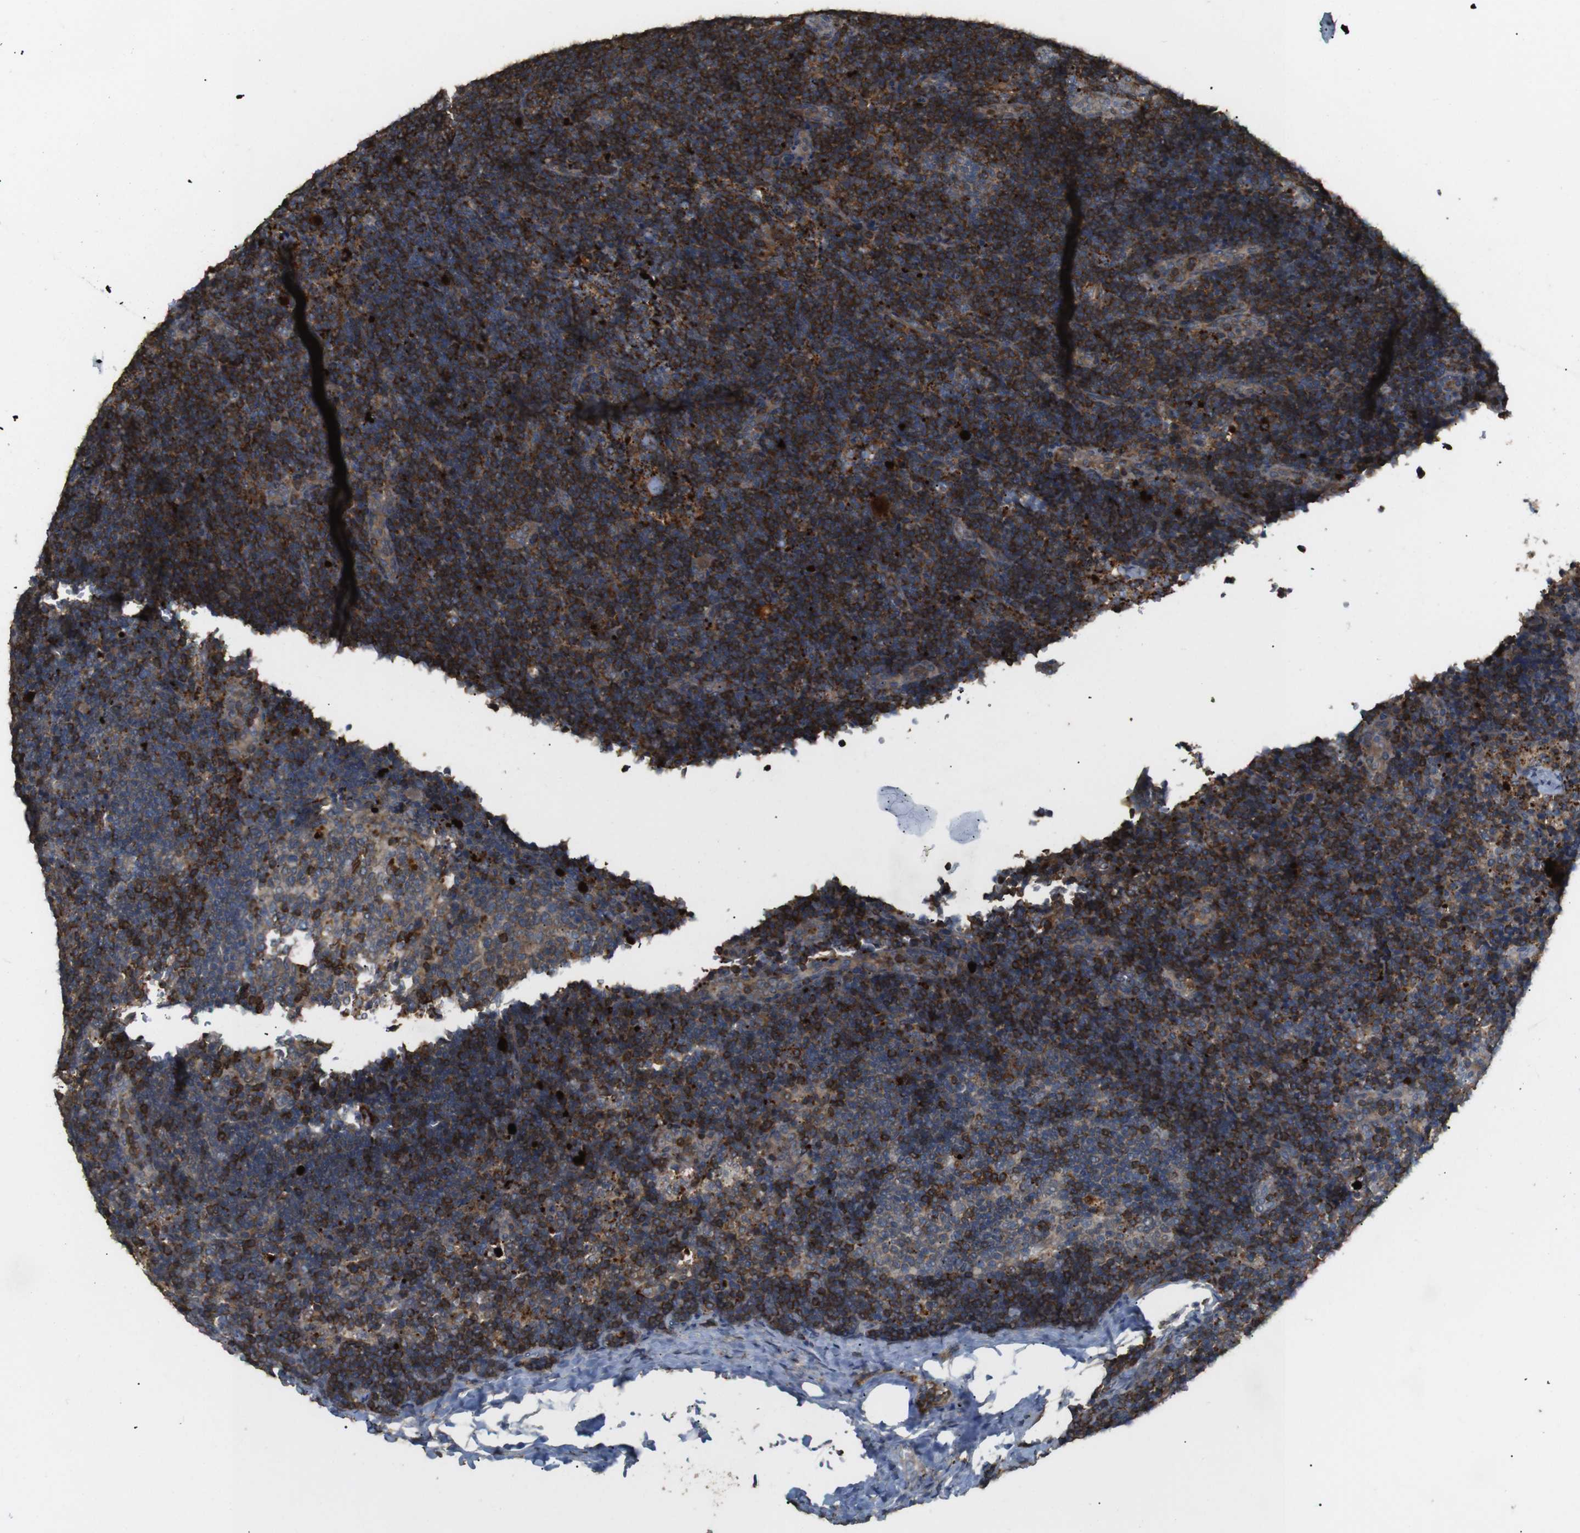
{"staining": {"intensity": "strong", "quantity": "<25%", "location": "cytoplasmic/membranous"}, "tissue": "lymph node", "cell_type": "Germinal center cells", "image_type": "normal", "snomed": [{"axis": "morphology", "description": "Normal tissue, NOS"}, {"axis": "topography", "description": "Lymph node"}], "caption": "Immunohistochemical staining of benign human lymph node reveals <25% levels of strong cytoplasmic/membranous protein staining in about <25% of germinal center cells. (DAB (3,3'-diaminobenzidine) = brown stain, brightfield microscopy at high magnification).", "gene": "KSR1", "patient": {"sex": "female", "age": 14}}